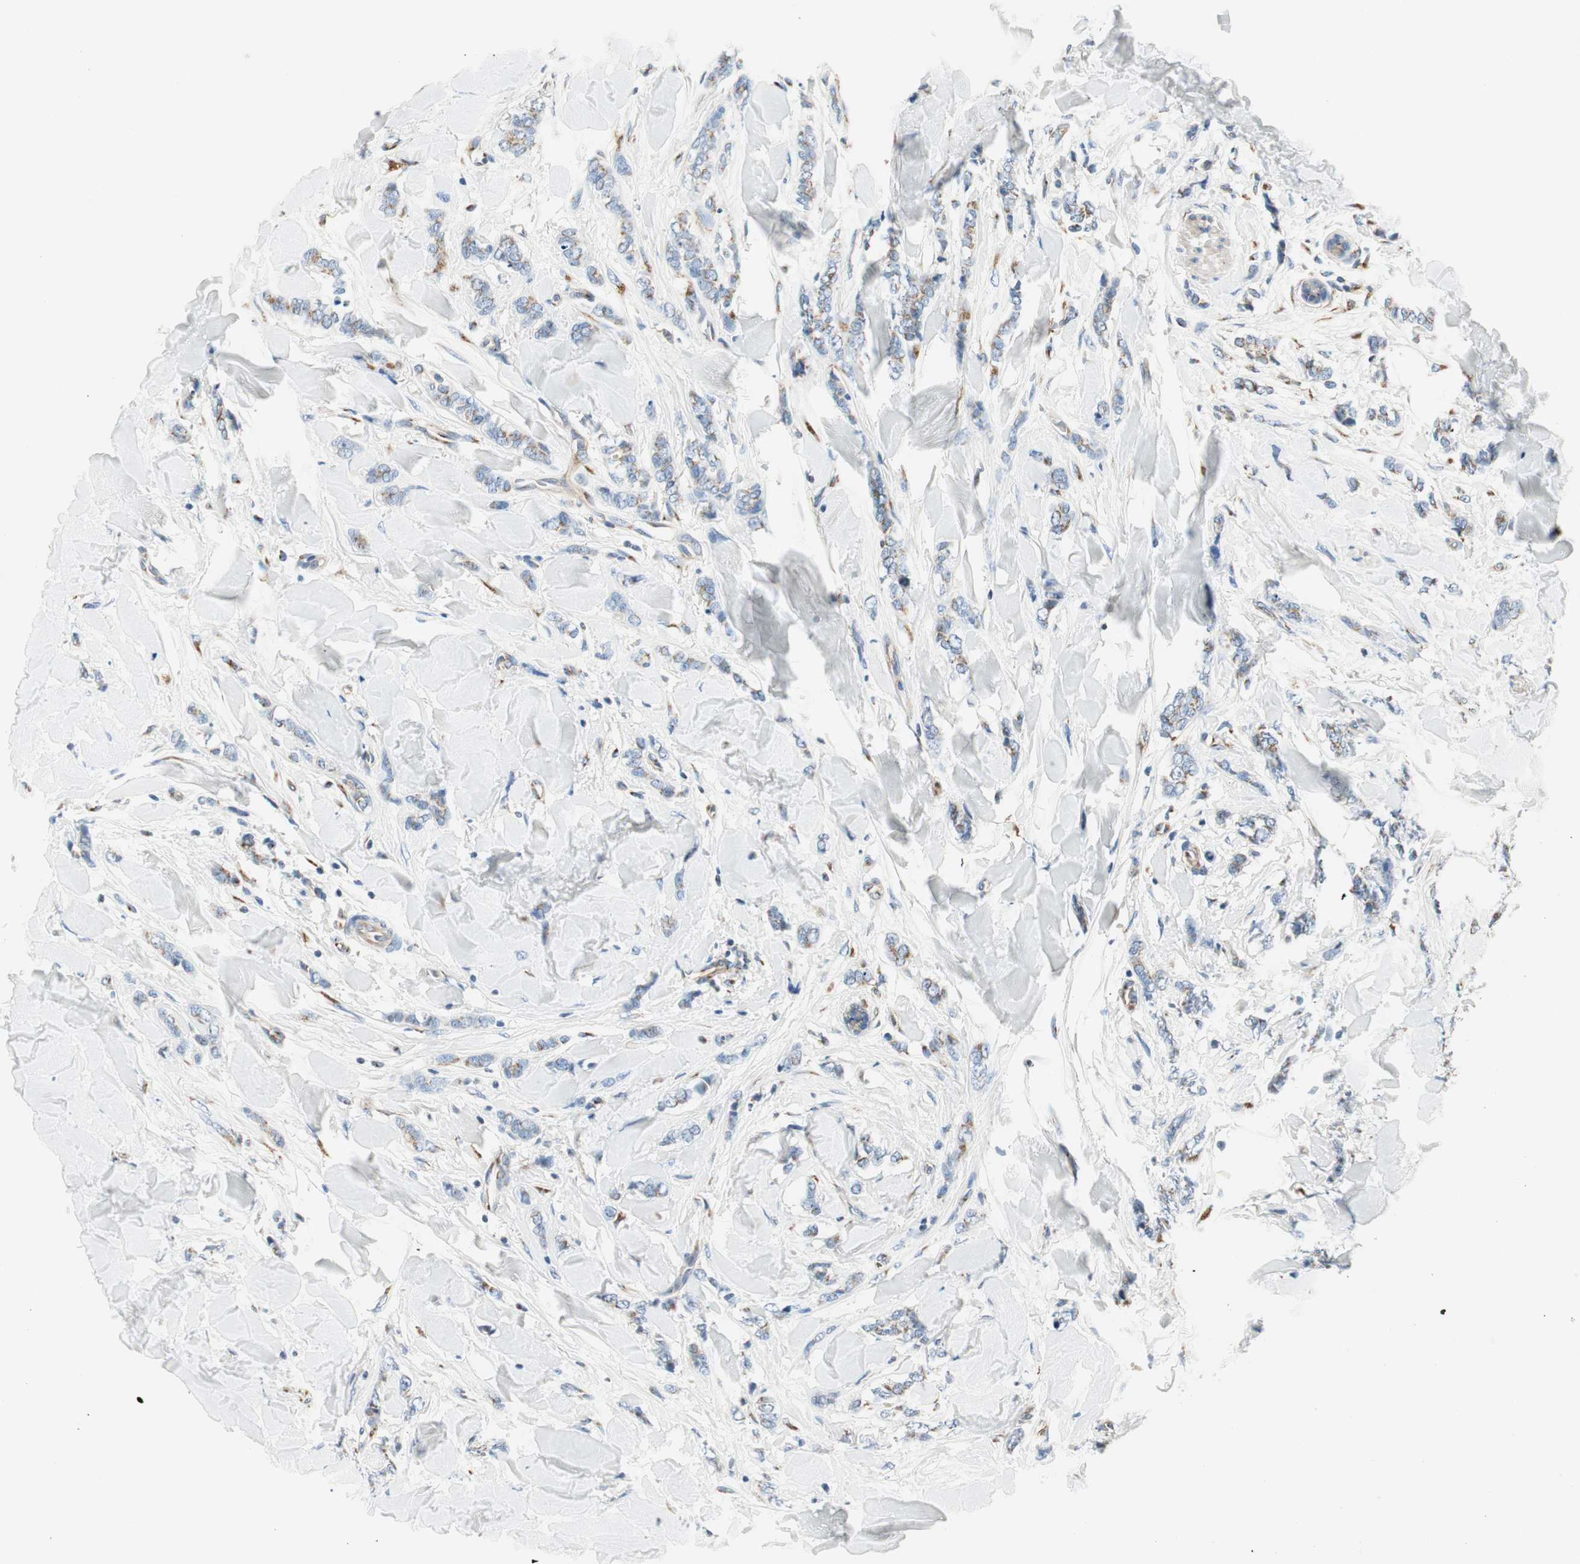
{"staining": {"intensity": "moderate", "quantity": "<25%", "location": "cytoplasmic/membranous"}, "tissue": "breast cancer", "cell_type": "Tumor cells", "image_type": "cancer", "snomed": [{"axis": "morphology", "description": "Lobular carcinoma"}, {"axis": "topography", "description": "Skin"}, {"axis": "topography", "description": "Breast"}], "caption": "An image showing moderate cytoplasmic/membranous positivity in approximately <25% of tumor cells in breast lobular carcinoma, as visualized by brown immunohistochemical staining.", "gene": "TMF1", "patient": {"sex": "female", "age": 46}}